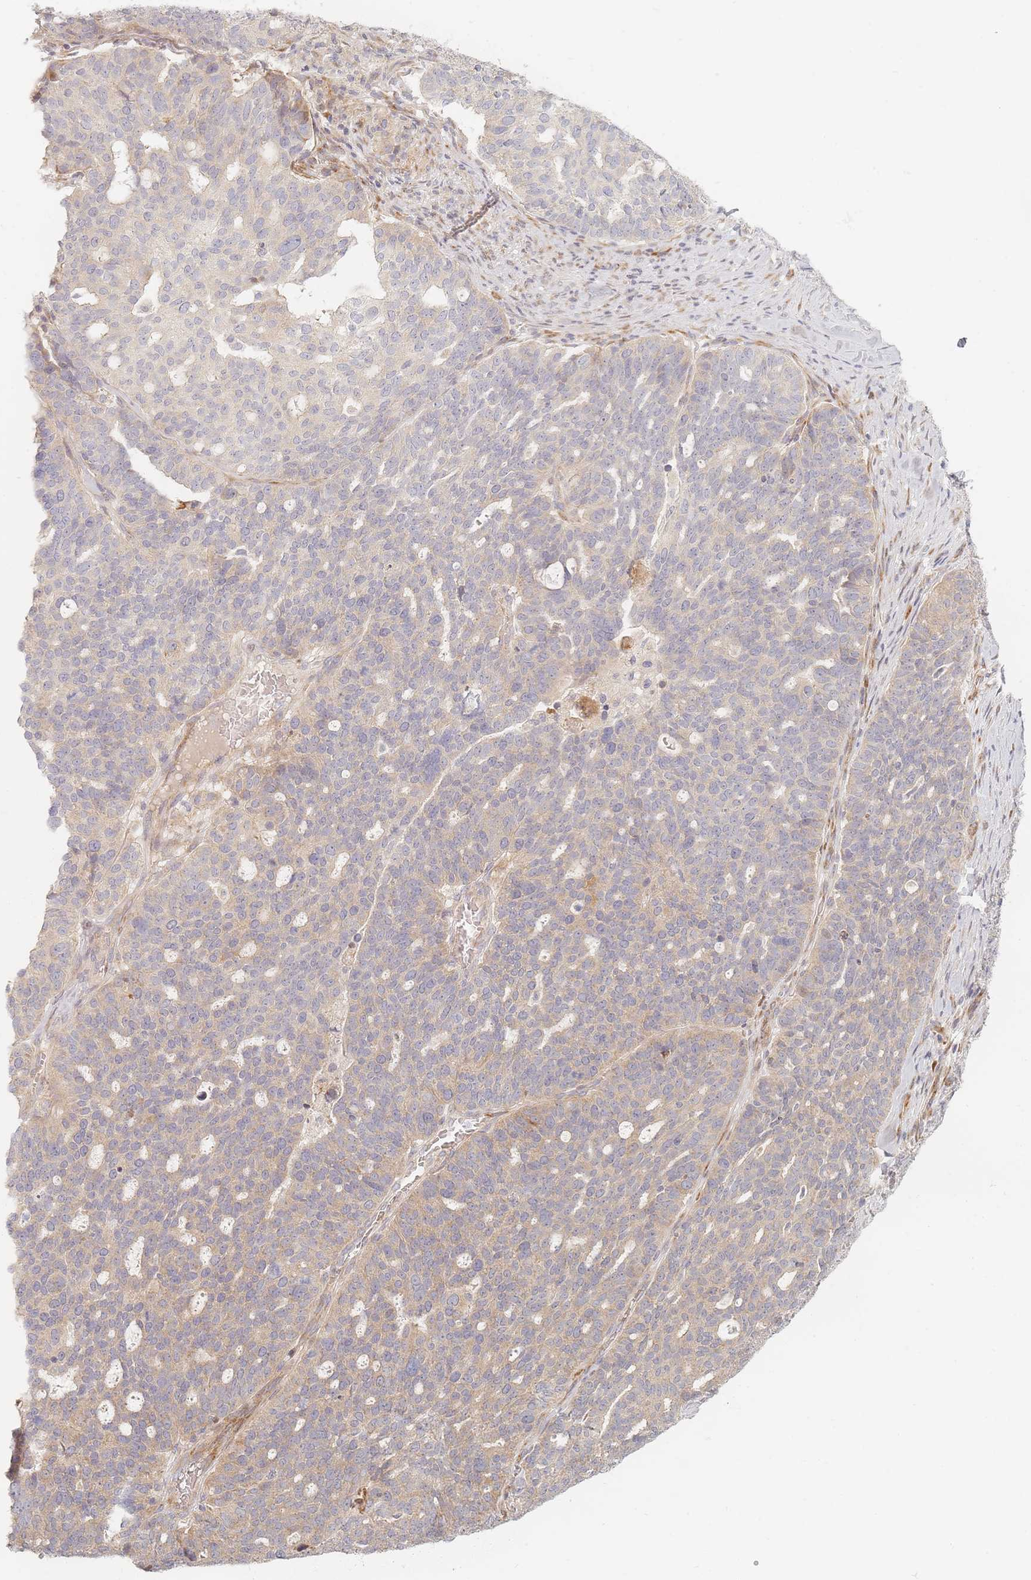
{"staining": {"intensity": "weak", "quantity": "25%-75%", "location": "cytoplasmic/membranous"}, "tissue": "ovarian cancer", "cell_type": "Tumor cells", "image_type": "cancer", "snomed": [{"axis": "morphology", "description": "Cystadenocarcinoma, serous, NOS"}, {"axis": "topography", "description": "Ovary"}], "caption": "Ovarian cancer (serous cystadenocarcinoma) stained with a brown dye displays weak cytoplasmic/membranous positive positivity in about 25%-75% of tumor cells.", "gene": "ZKSCAN7", "patient": {"sex": "female", "age": 59}}